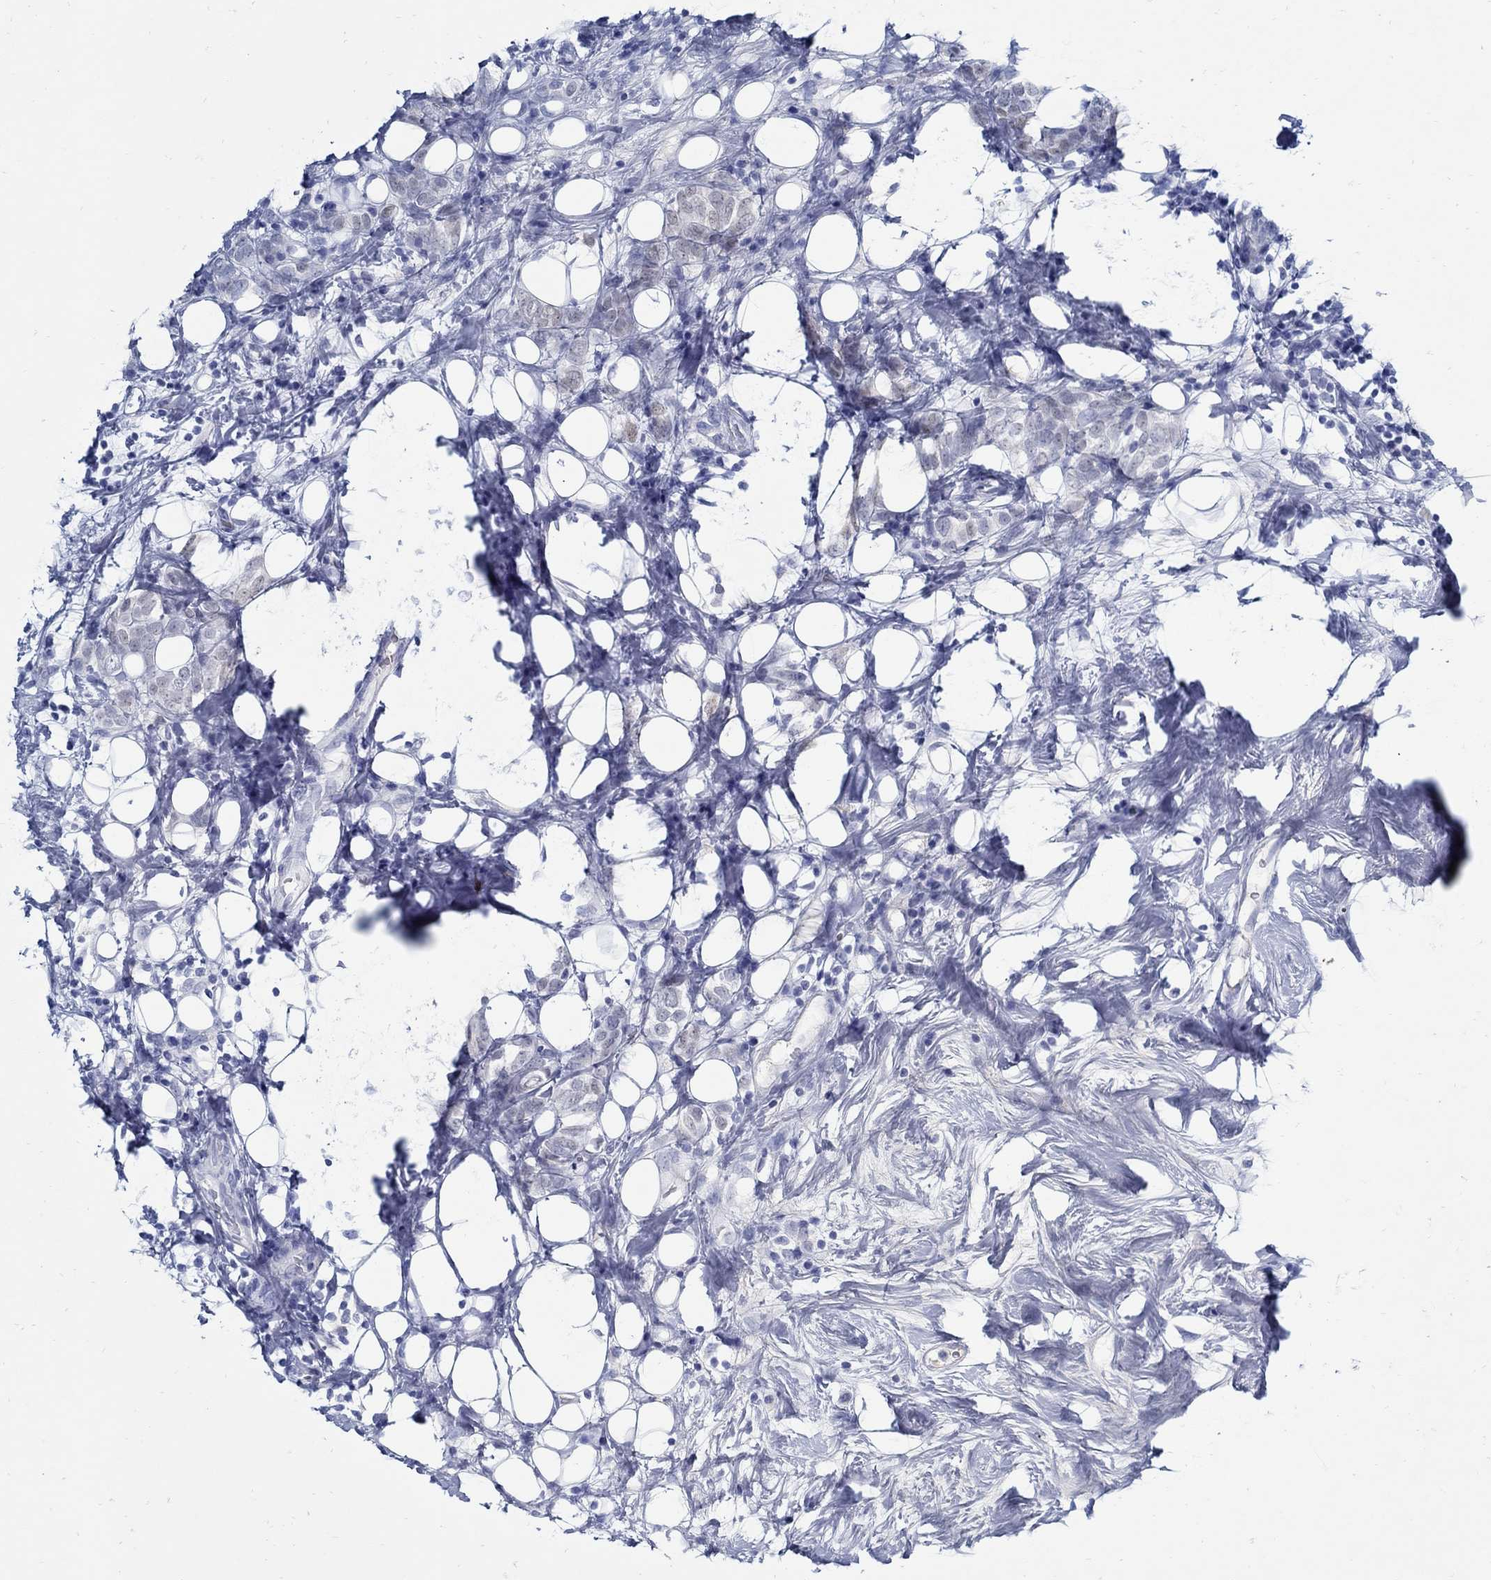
{"staining": {"intensity": "negative", "quantity": "none", "location": "none"}, "tissue": "breast cancer", "cell_type": "Tumor cells", "image_type": "cancer", "snomed": [{"axis": "morphology", "description": "Lobular carcinoma"}, {"axis": "topography", "description": "Breast"}], "caption": "This is an IHC histopathology image of breast cancer (lobular carcinoma). There is no staining in tumor cells.", "gene": "PAX9", "patient": {"sex": "female", "age": 49}}